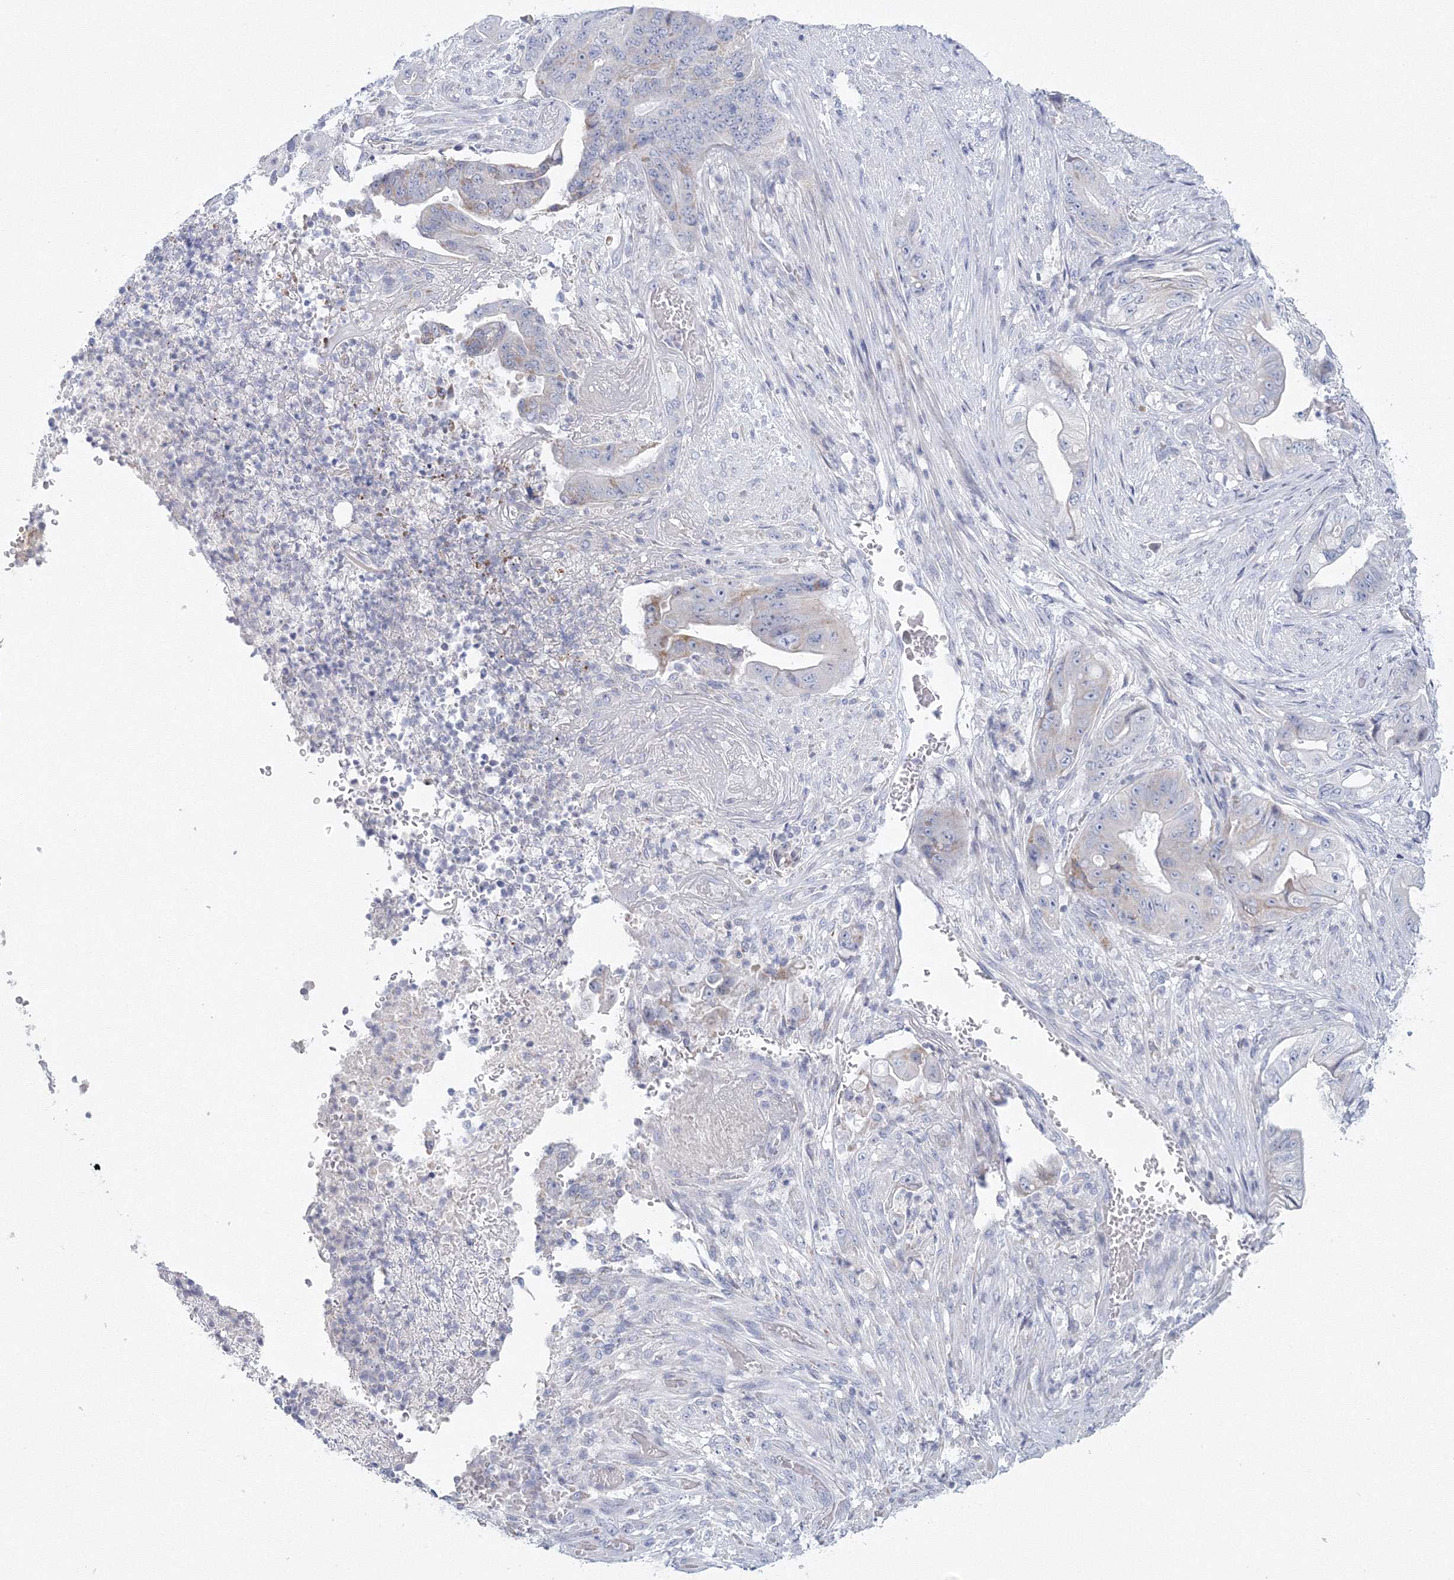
{"staining": {"intensity": "negative", "quantity": "none", "location": "none"}, "tissue": "stomach cancer", "cell_type": "Tumor cells", "image_type": "cancer", "snomed": [{"axis": "morphology", "description": "Adenocarcinoma, NOS"}, {"axis": "topography", "description": "Stomach"}], "caption": "The photomicrograph demonstrates no significant staining in tumor cells of stomach cancer.", "gene": "NIPAL1", "patient": {"sex": "female", "age": 73}}